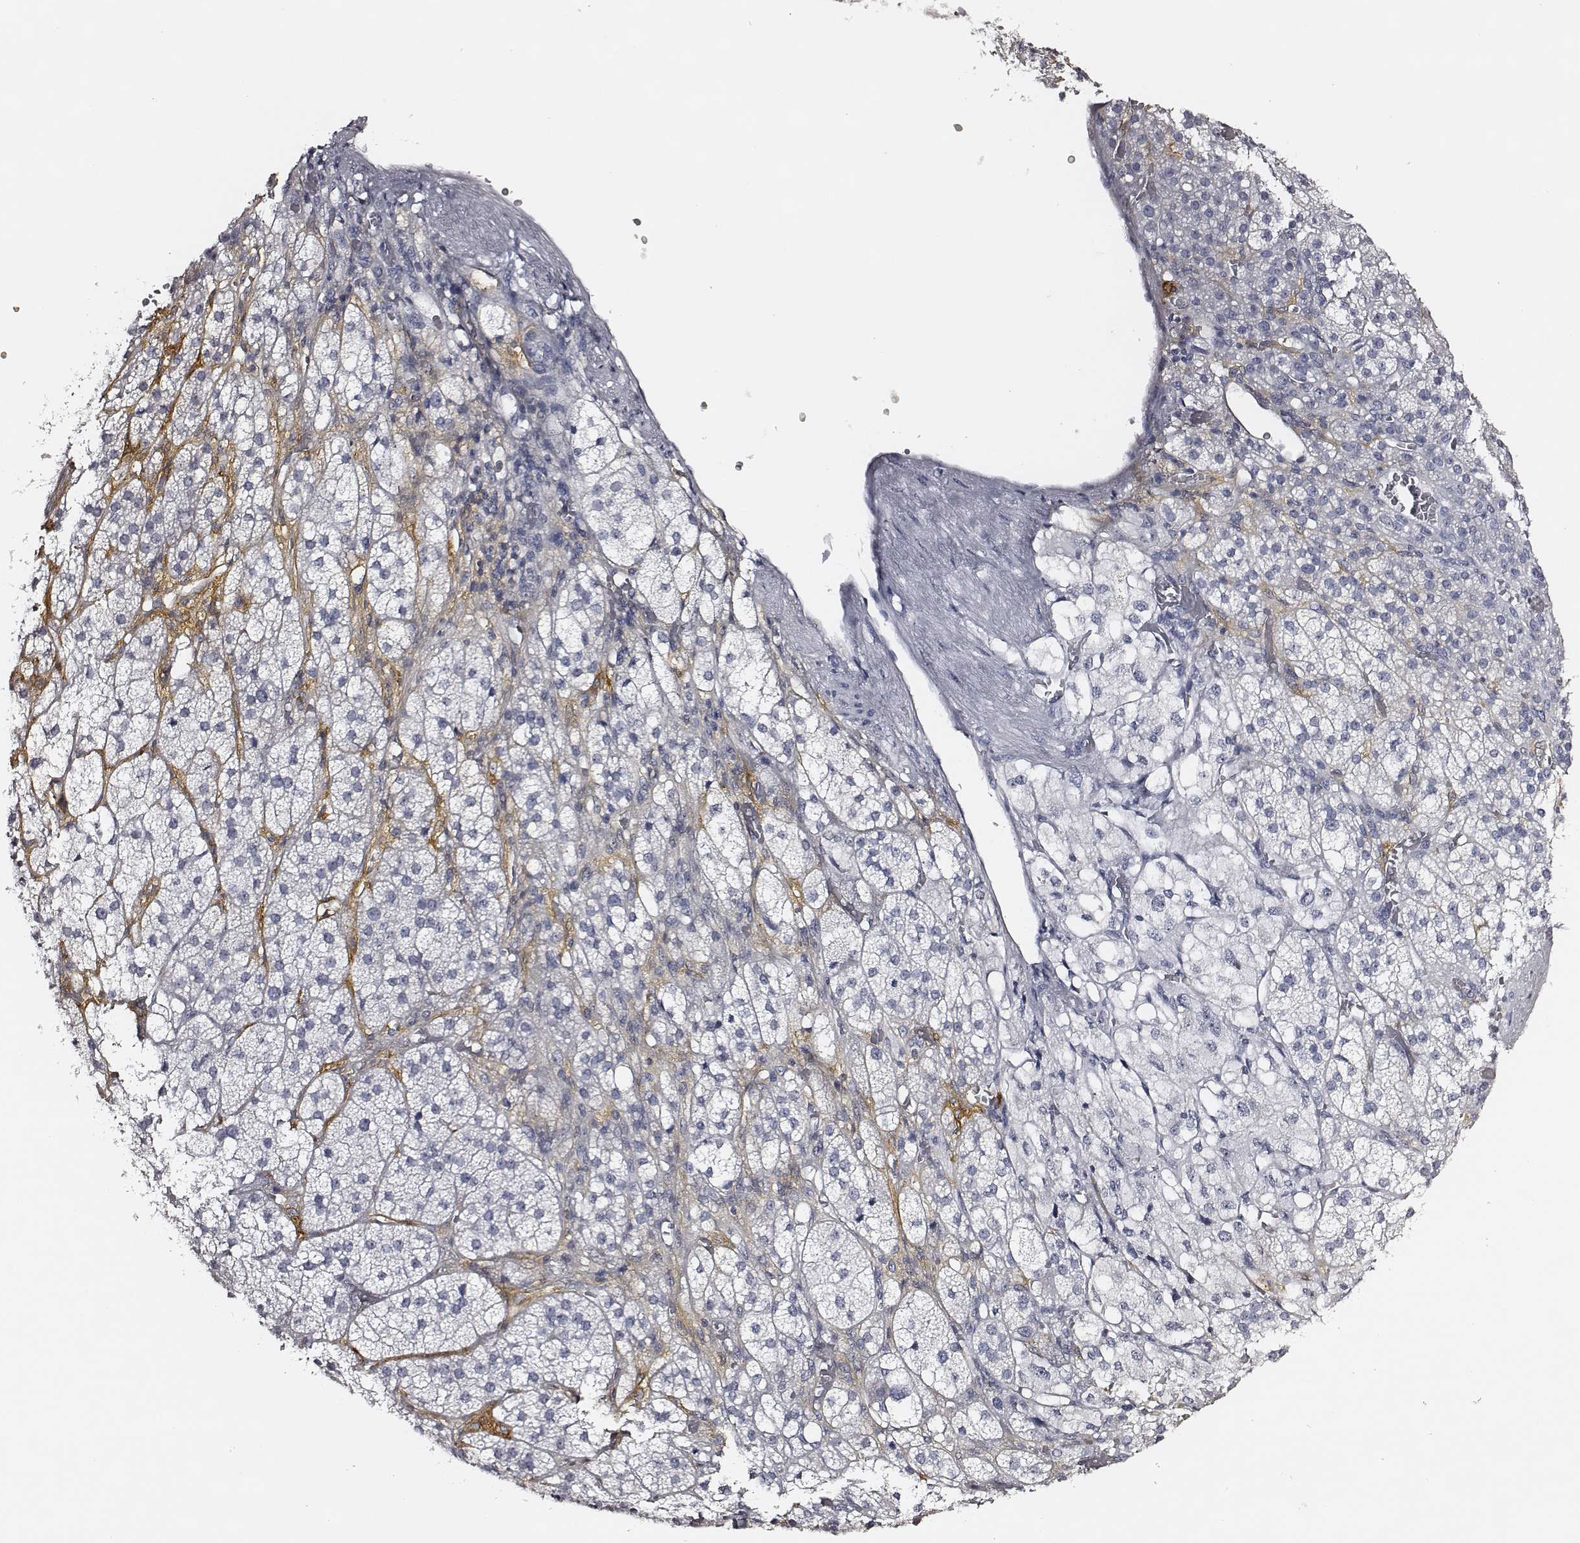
{"staining": {"intensity": "negative", "quantity": "none", "location": "none"}, "tissue": "adrenal gland", "cell_type": "Glandular cells", "image_type": "normal", "snomed": [{"axis": "morphology", "description": "Normal tissue, NOS"}, {"axis": "topography", "description": "Adrenal gland"}], "caption": "This image is of benign adrenal gland stained with immunohistochemistry (IHC) to label a protein in brown with the nuclei are counter-stained blue. There is no expression in glandular cells. (Stains: DAB IHC with hematoxylin counter stain, Microscopy: brightfield microscopy at high magnification).", "gene": "DPEP1", "patient": {"sex": "female", "age": 60}}